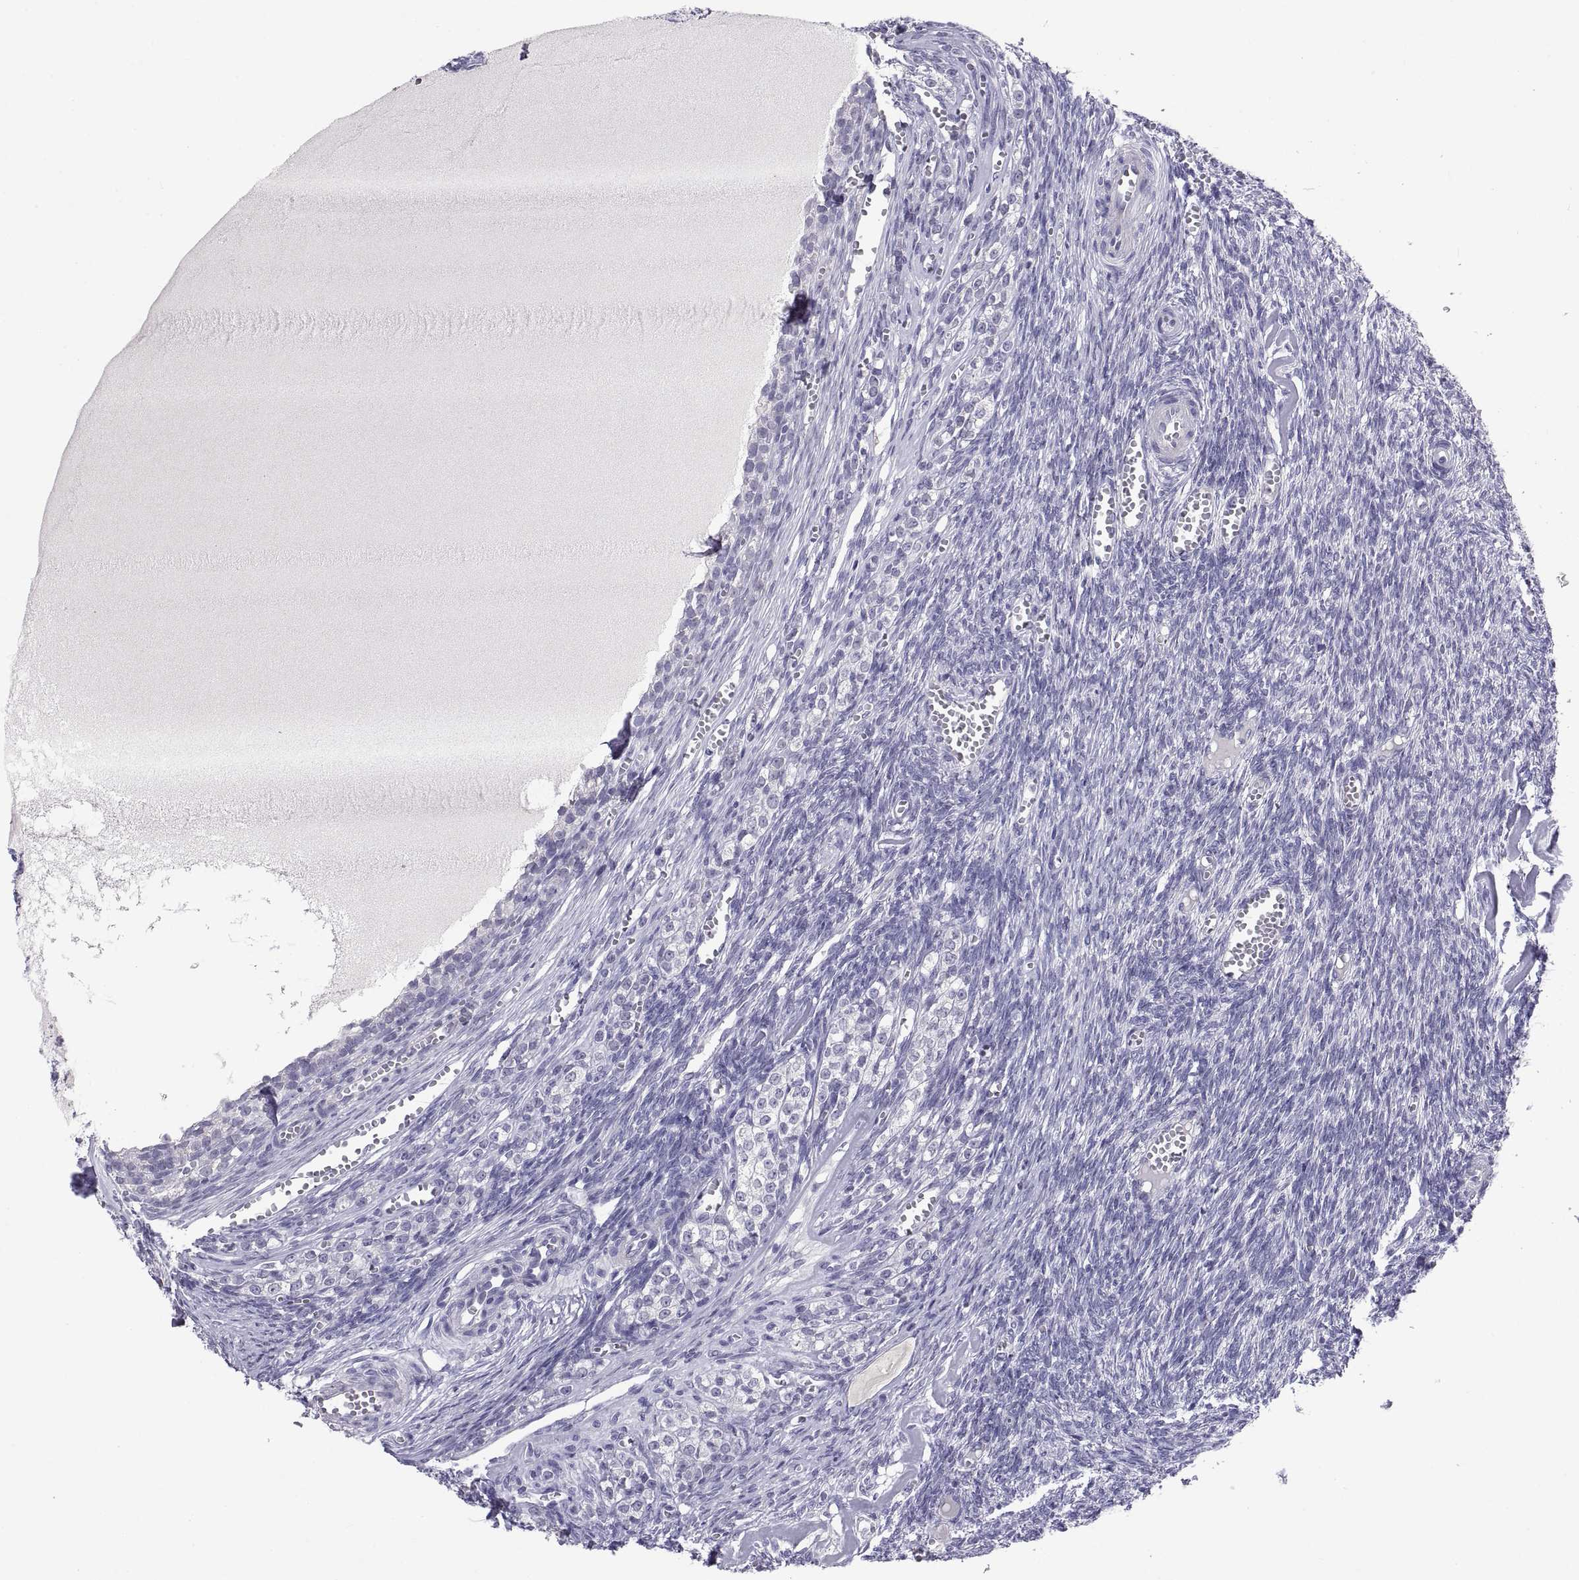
{"staining": {"intensity": "negative", "quantity": "none", "location": "none"}, "tissue": "ovary", "cell_type": "Follicle cells", "image_type": "normal", "snomed": [{"axis": "morphology", "description": "Normal tissue, NOS"}, {"axis": "topography", "description": "Ovary"}], "caption": "IHC micrograph of unremarkable ovary stained for a protein (brown), which reveals no positivity in follicle cells.", "gene": "TEX13A", "patient": {"sex": "female", "age": 43}}